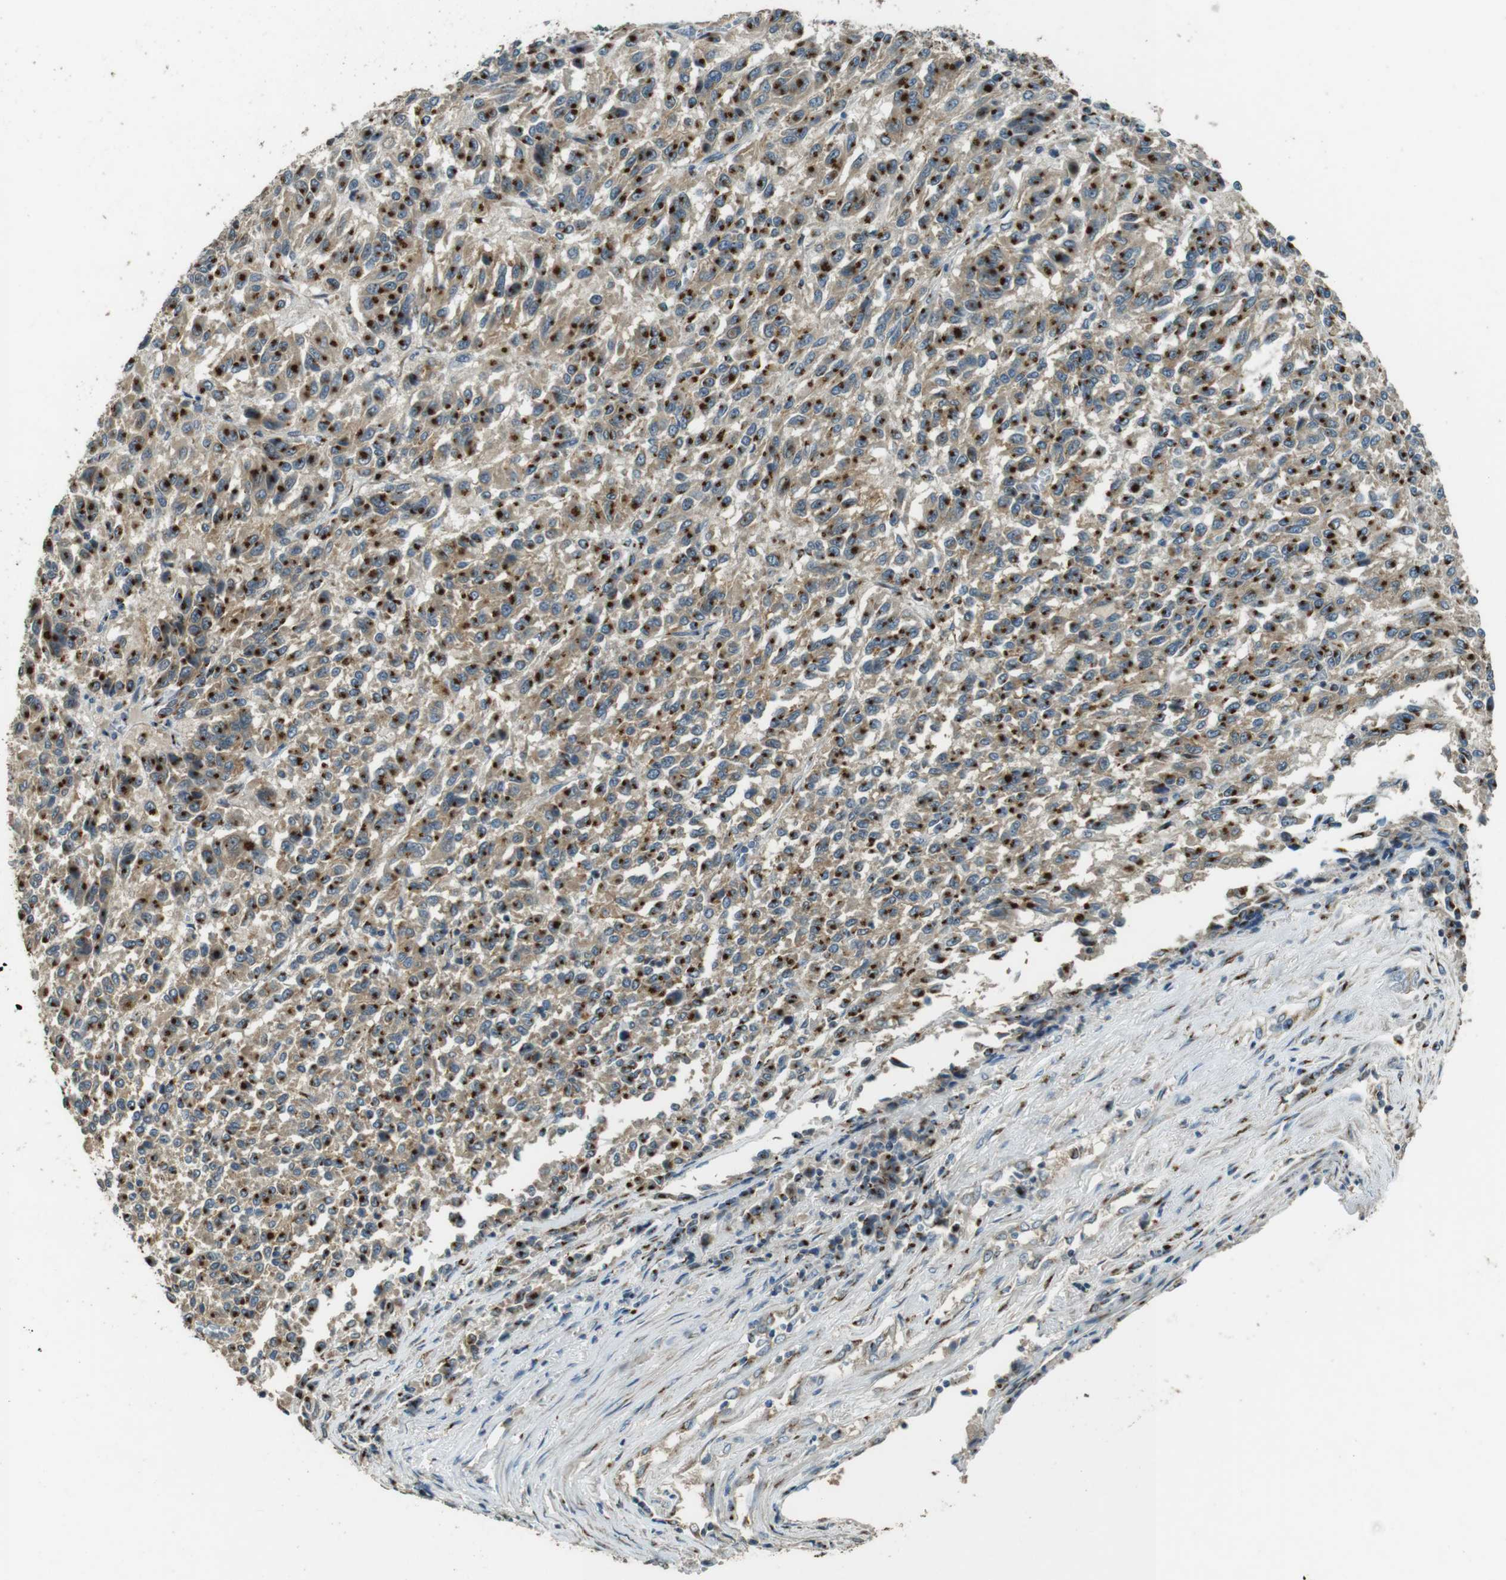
{"staining": {"intensity": "strong", "quantity": ">75%", "location": "cytoplasmic/membranous"}, "tissue": "melanoma", "cell_type": "Tumor cells", "image_type": "cancer", "snomed": [{"axis": "morphology", "description": "Malignant melanoma, Metastatic site"}, {"axis": "topography", "description": "Lung"}], "caption": "This histopathology image exhibits melanoma stained with immunohistochemistry to label a protein in brown. The cytoplasmic/membranous of tumor cells show strong positivity for the protein. Nuclei are counter-stained blue.", "gene": "TMEM115", "patient": {"sex": "male", "age": 64}}